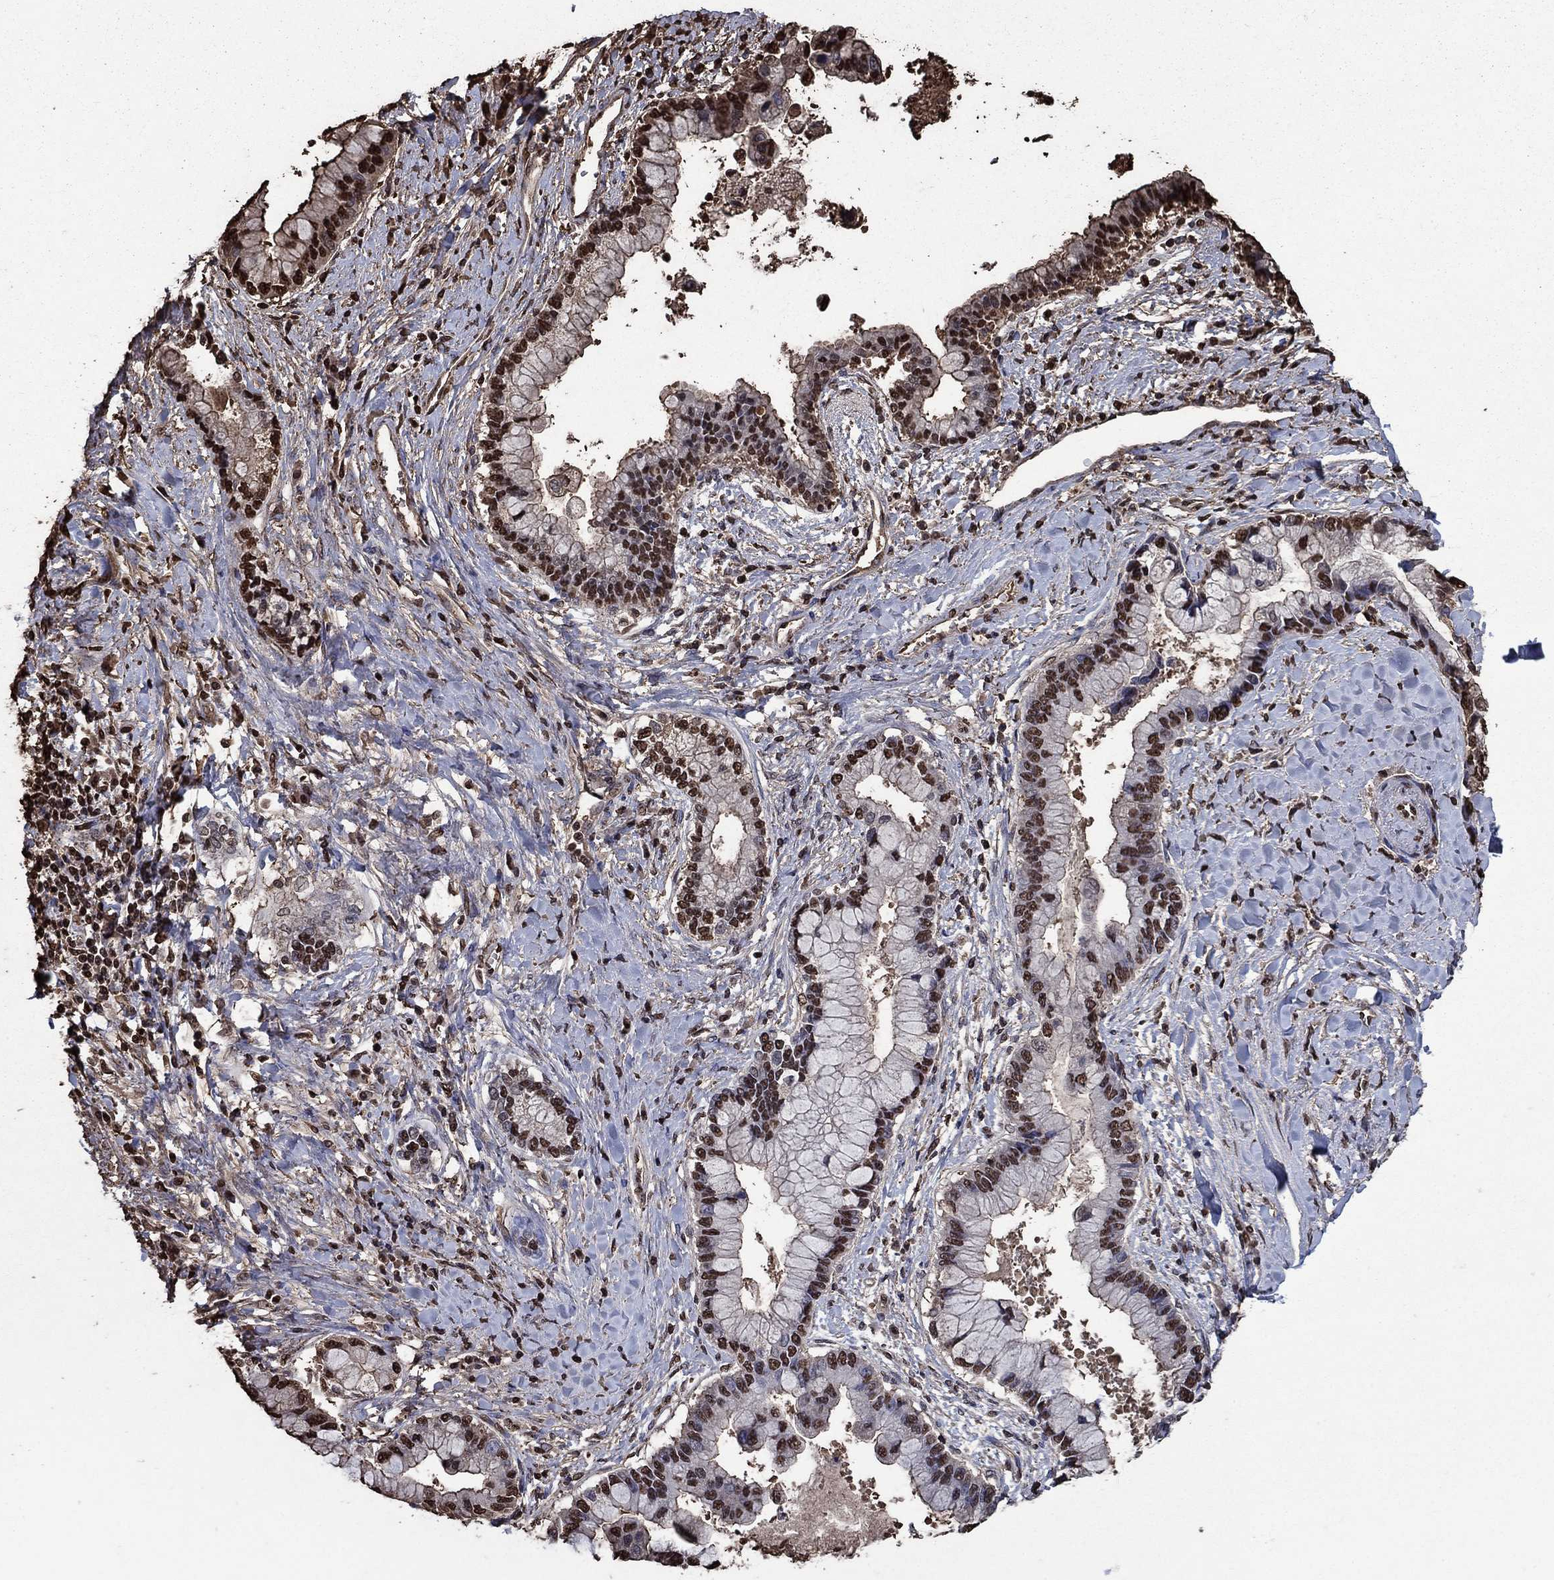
{"staining": {"intensity": "moderate", "quantity": "25%-75%", "location": "nuclear"}, "tissue": "liver cancer", "cell_type": "Tumor cells", "image_type": "cancer", "snomed": [{"axis": "morphology", "description": "Cholangiocarcinoma"}, {"axis": "topography", "description": "Liver"}], "caption": "The immunohistochemical stain labels moderate nuclear staining in tumor cells of liver cholangiocarcinoma tissue.", "gene": "GAPDH", "patient": {"sex": "male", "age": 50}}